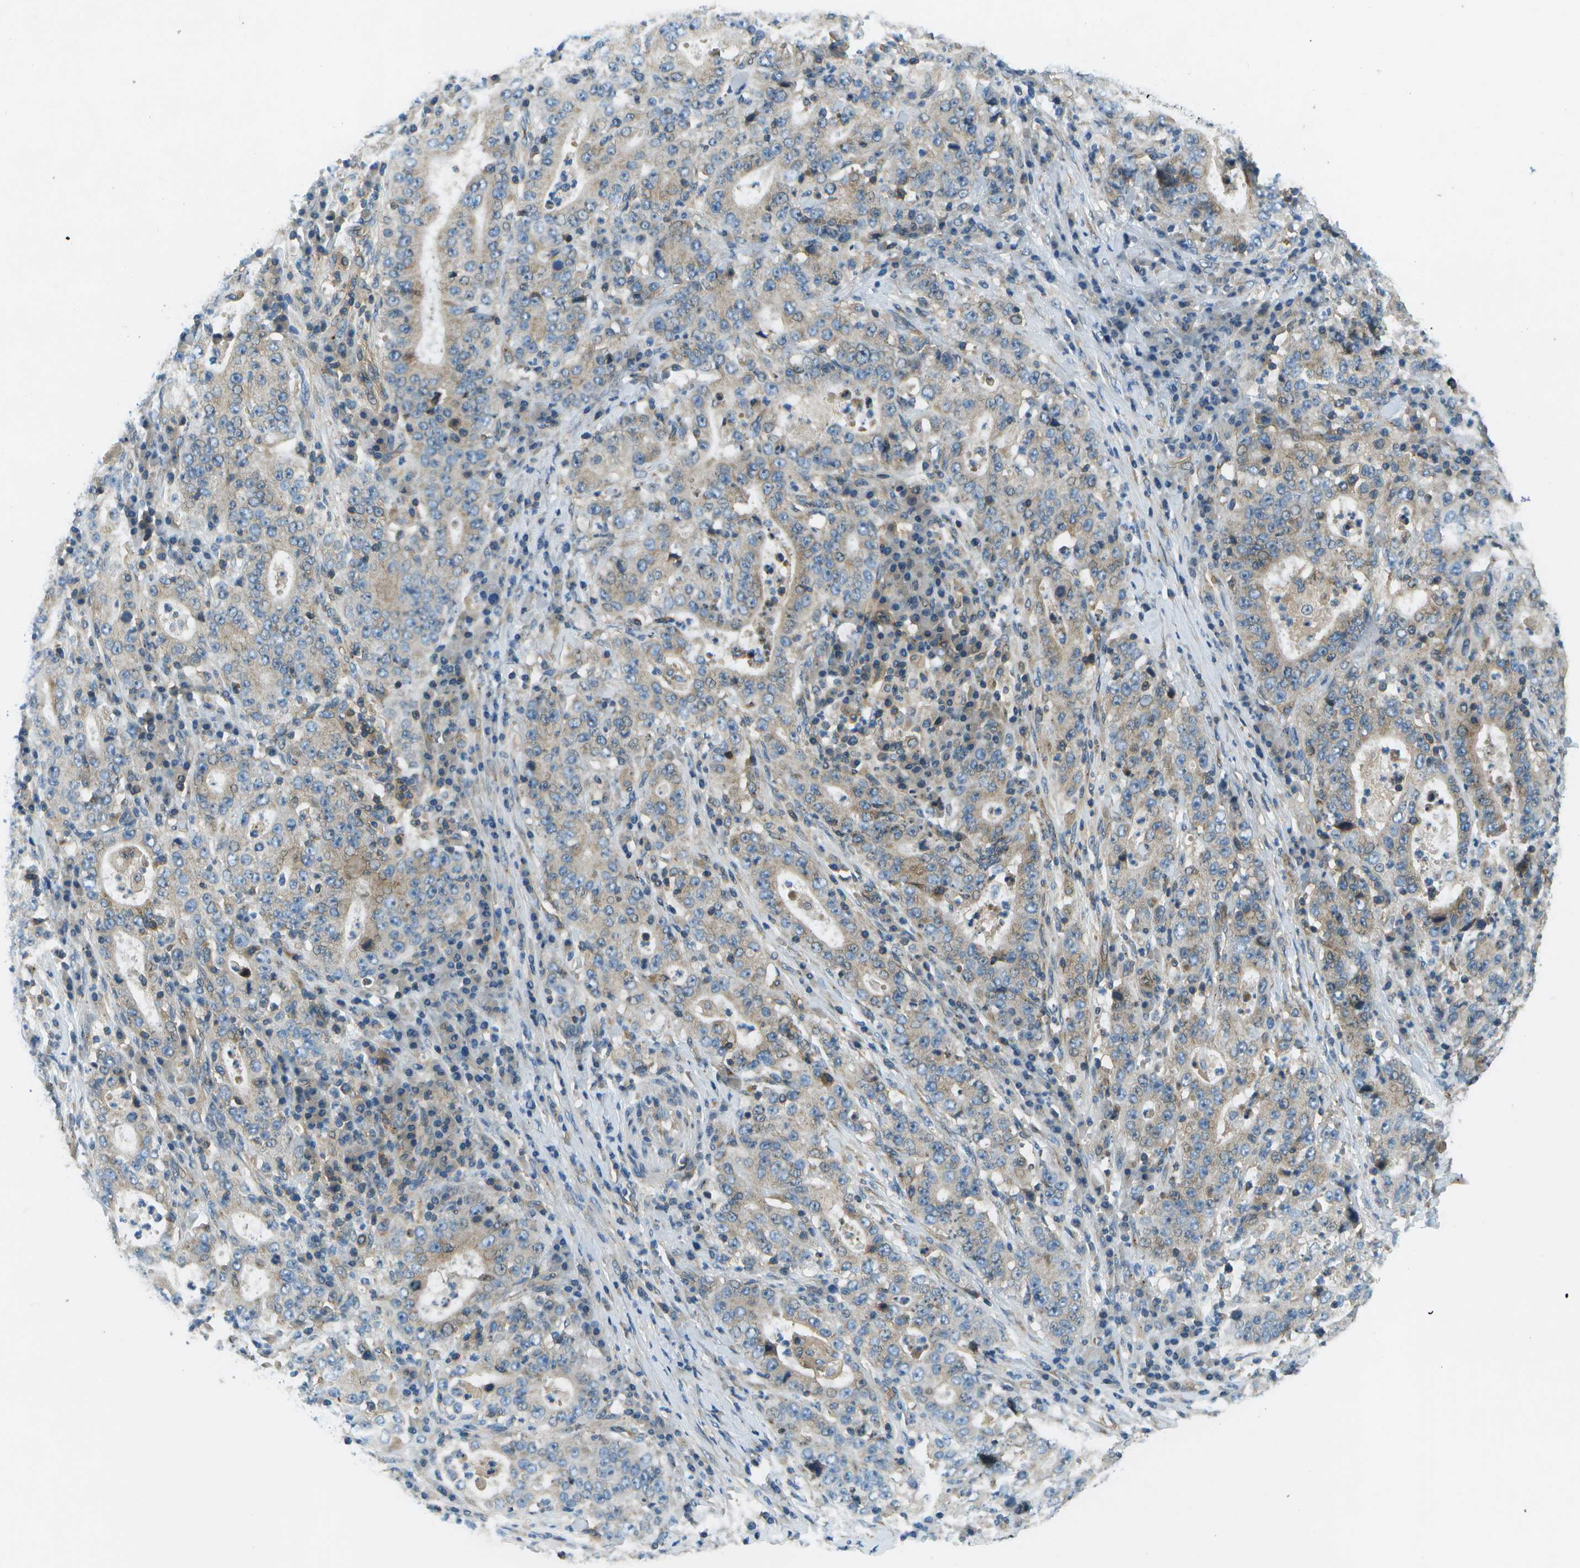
{"staining": {"intensity": "weak", "quantity": "25%-75%", "location": "cytoplasmic/membranous"}, "tissue": "stomach cancer", "cell_type": "Tumor cells", "image_type": "cancer", "snomed": [{"axis": "morphology", "description": "Normal tissue, NOS"}, {"axis": "morphology", "description": "Adenocarcinoma, NOS"}, {"axis": "topography", "description": "Stomach, upper"}, {"axis": "topography", "description": "Stomach"}], "caption": "This histopathology image exhibits immunohistochemistry staining of stomach cancer (adenocarcinoma), with low weak cytoplasmic/membranous positivity in approximately 25%-75% of tumor cells.", "gene": "CTIF", "patient": {"sex": "male", "age": 59}}